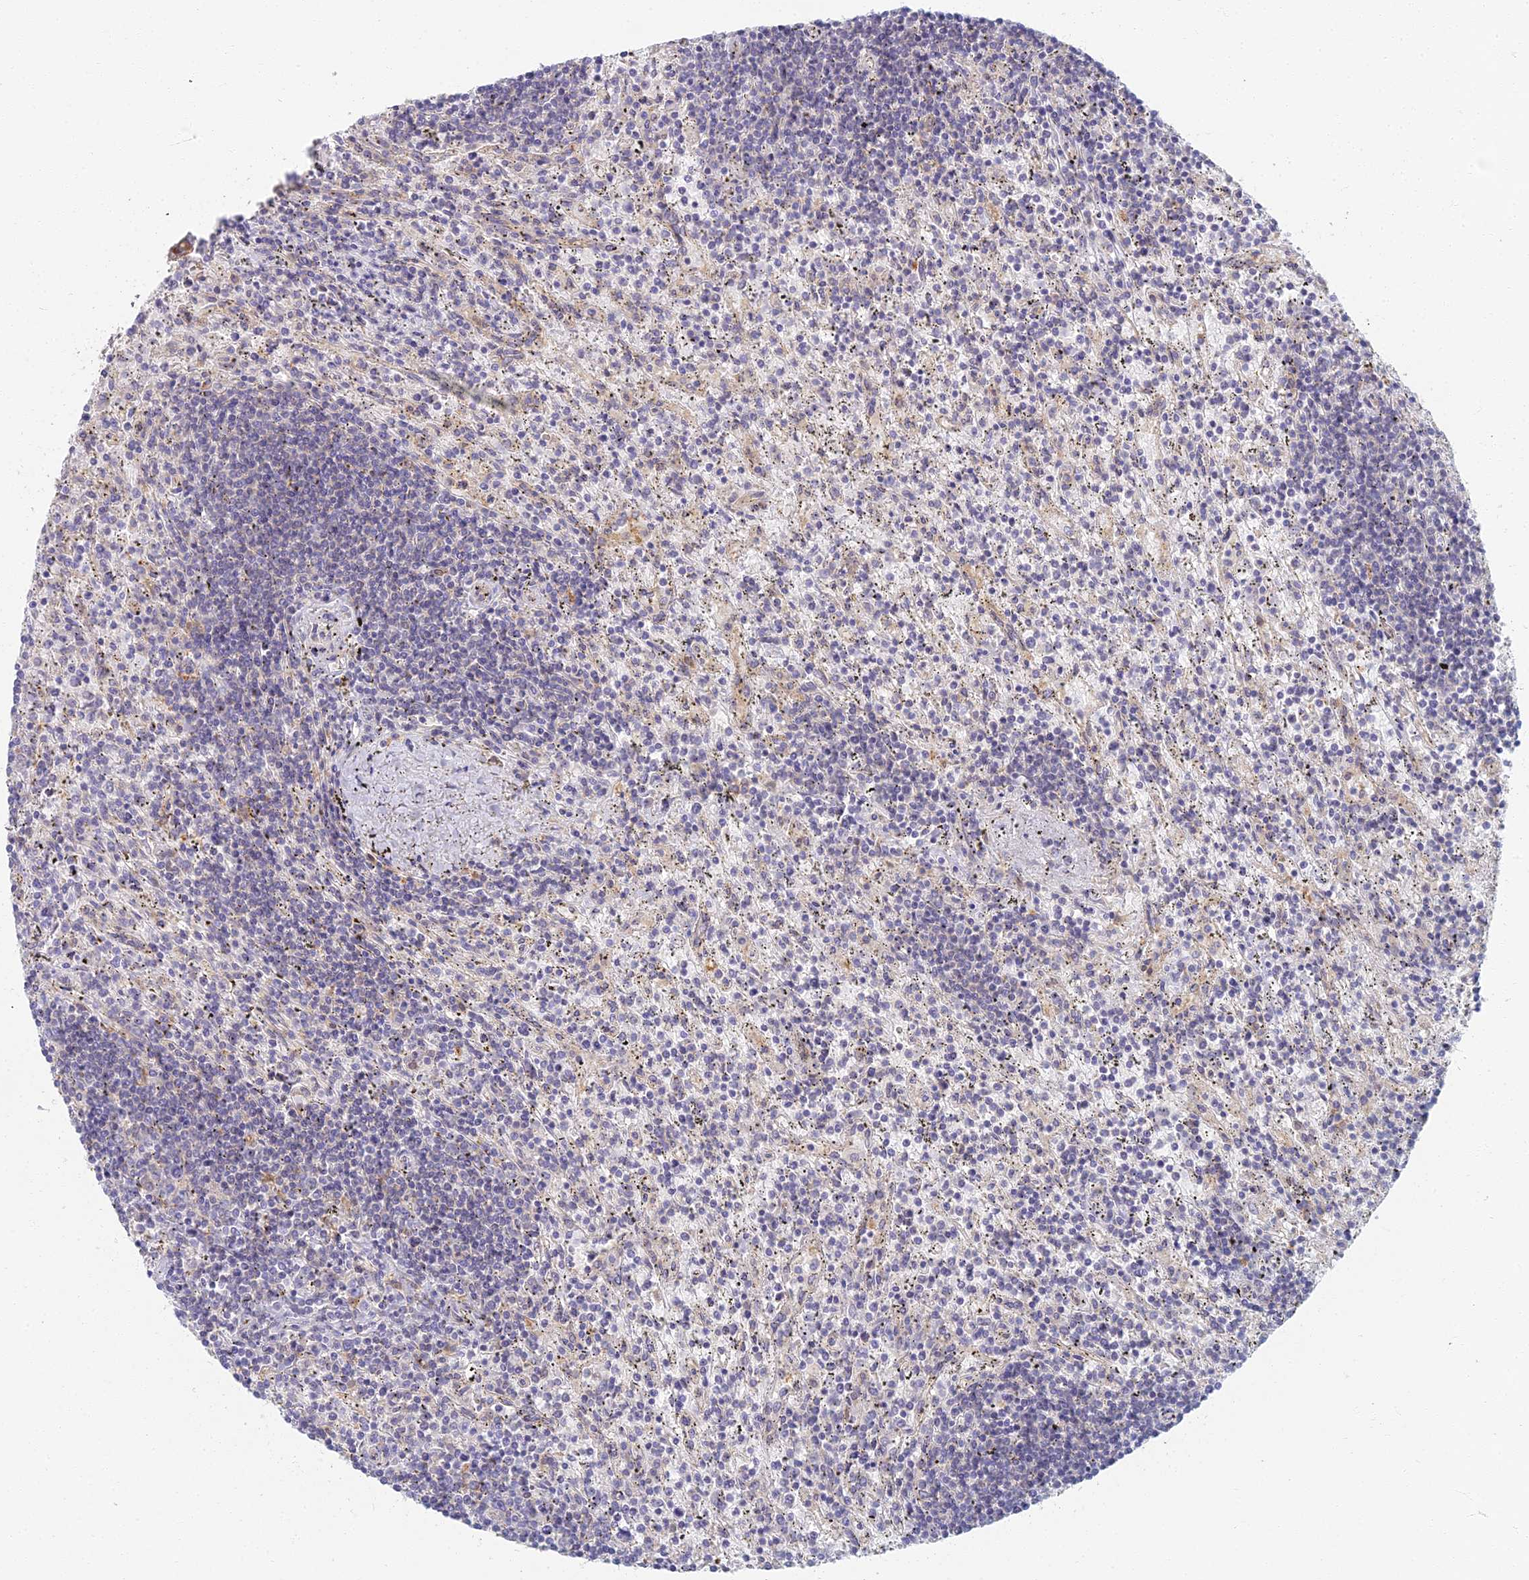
{"staining": {"intensity": "negative", "quantity": "none", "location": "none"}, "tissue": "lymphoma", "cell_type": "Tumor cells", "image_type": "cancer", "snomed": [{"axis": "morphology", "description": "Malignant lymphoma, non-Hodgkin's type, Low grade"}, {"axis": "topography", "description": "Spleen"}], "caption": "The micrograph reveals no staining of tumor cells in lymphoma.", "gene": "RBSN", "patient": {"sex": "male", "age": 76}}